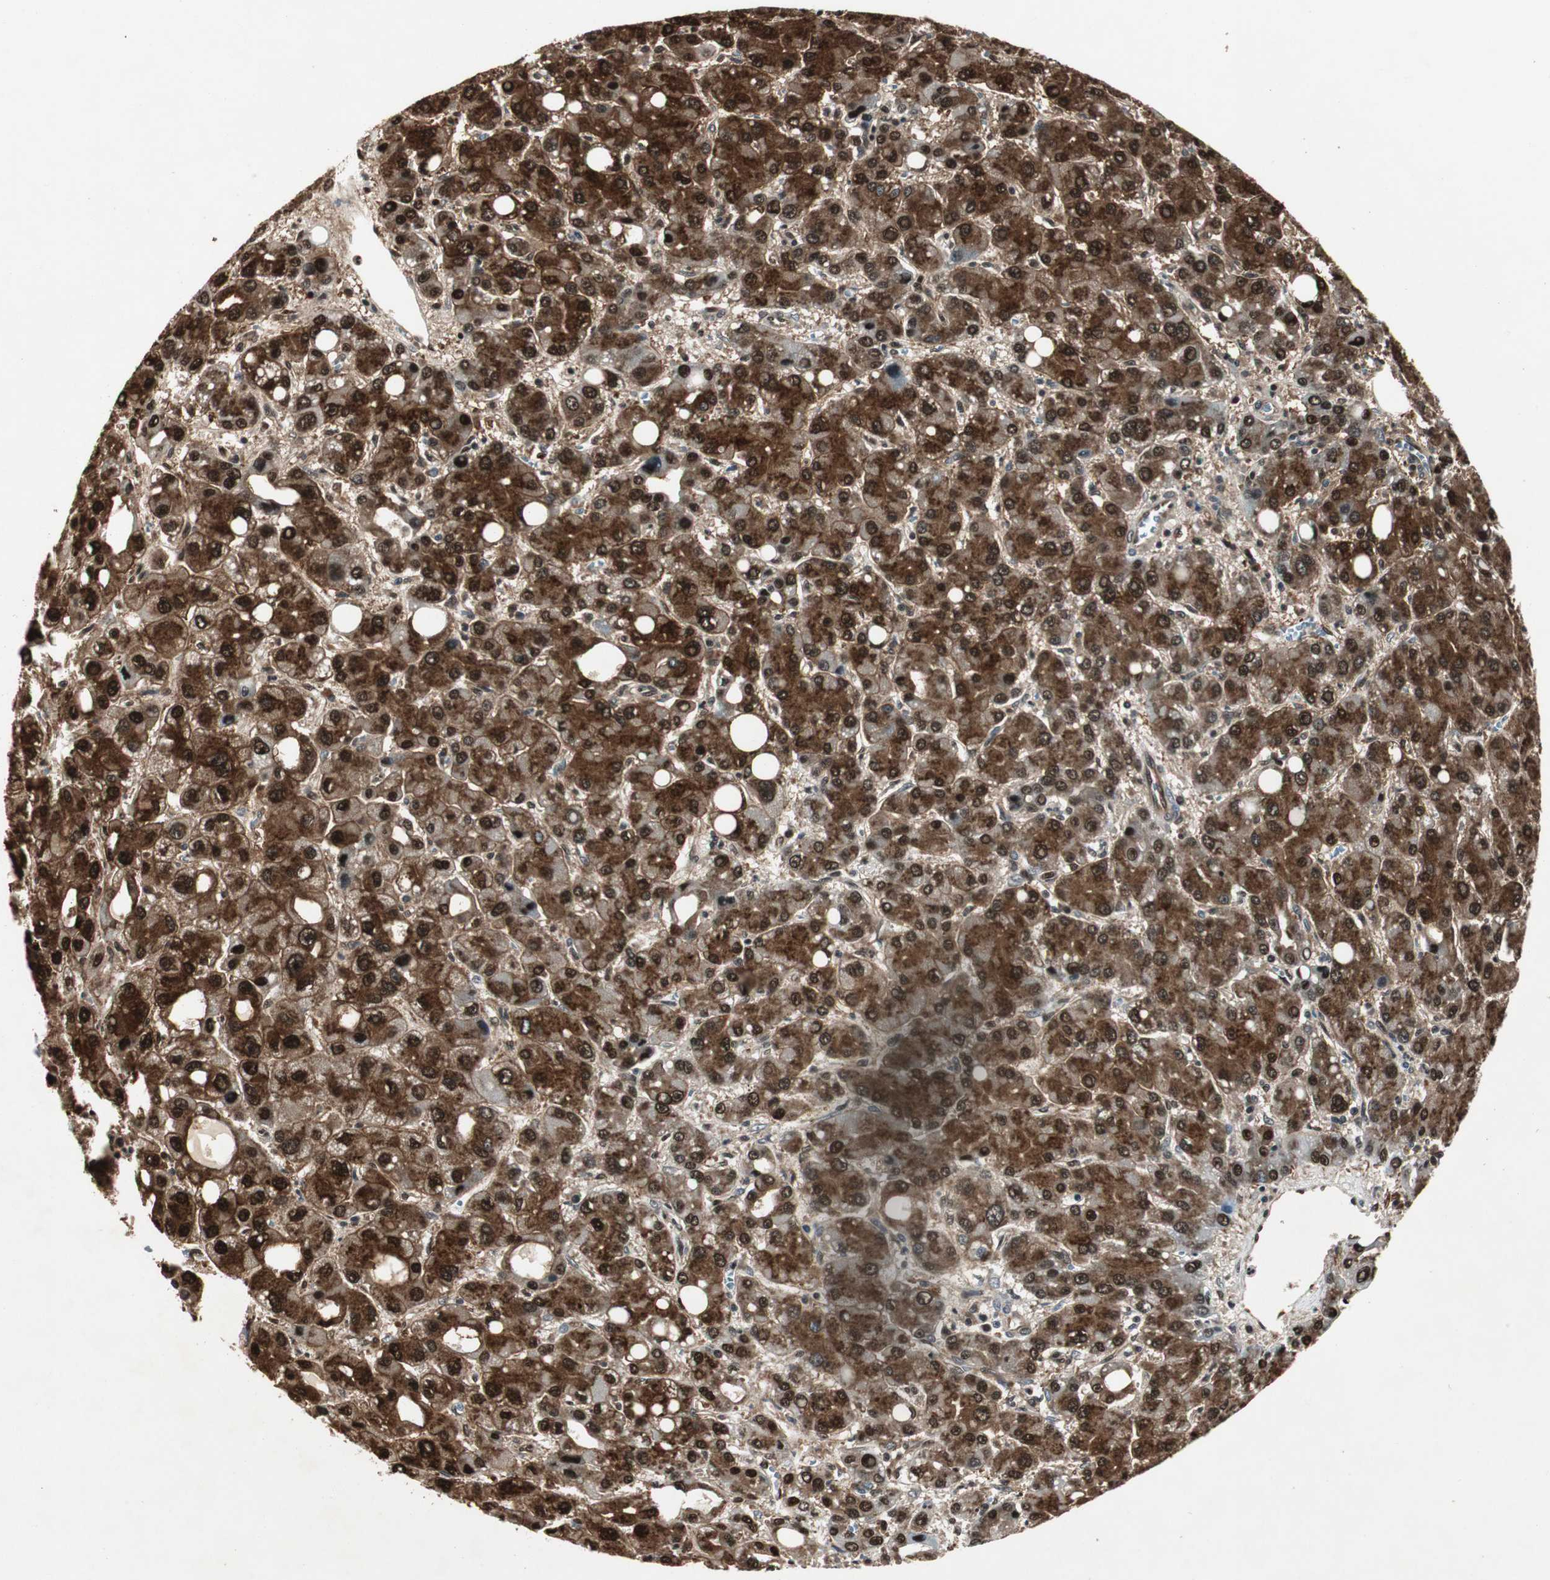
{"staining": {"intensity": "strong", "quantity": ">75%", "location": "cytoplasmic/membranous,nuclear"}, "tissue": "liver cancer", "cell_type": "Tumor cells", "image_type": "cancer", "snomed": [{"axis": "morphology", "description": "Carcinoma, Hepatocellular, NOS"}, {"axis": "topography", "description": "Liver"}], "caption": "A micrograph showing strong cytoplasmic/membranous and nuclear staining in about >75% of tumor cells in liver cancer (hepatocellular carcinoma), as visualized by brown immunohistochemical staining.", "gene": "ACLY", "patient": {"sex": "male", "age": 55}}